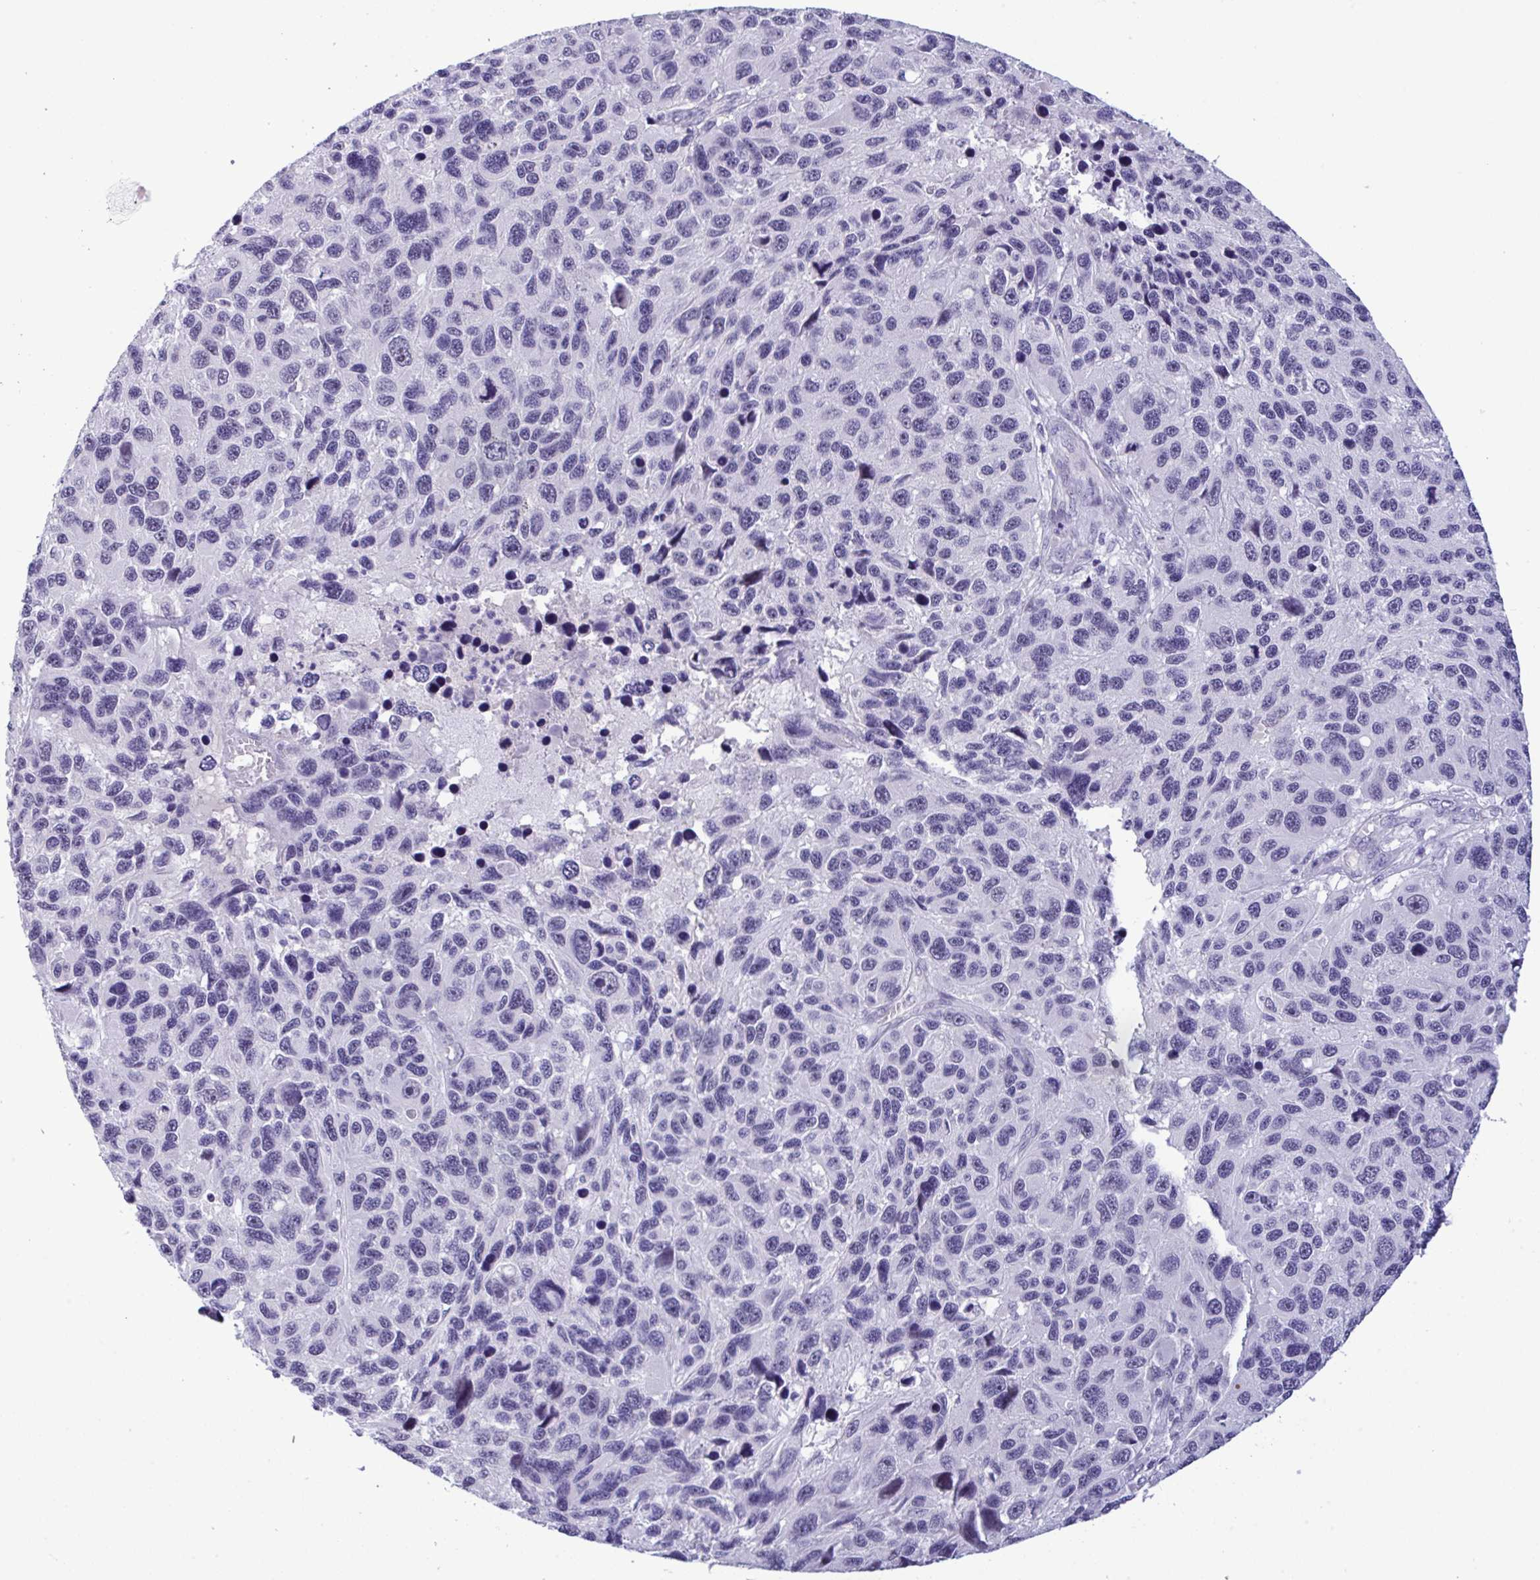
{"staining": {"intensity": "negative", "quantity": "none", "location": "none"}, "tissue": "melanoma", "cell_type": "Tumor cells", "image_type": "cancer", "snomed": [{"axis": "morphology", "description": "Malignant melanoma, NOS"}, {"axis": "topography", "description": "Skin"}], "caption": "Tumor cells show no significant protein staining in malignant melanoma.", "gene": "YBX2", "patient": {"sex": "male", "age": 53}}